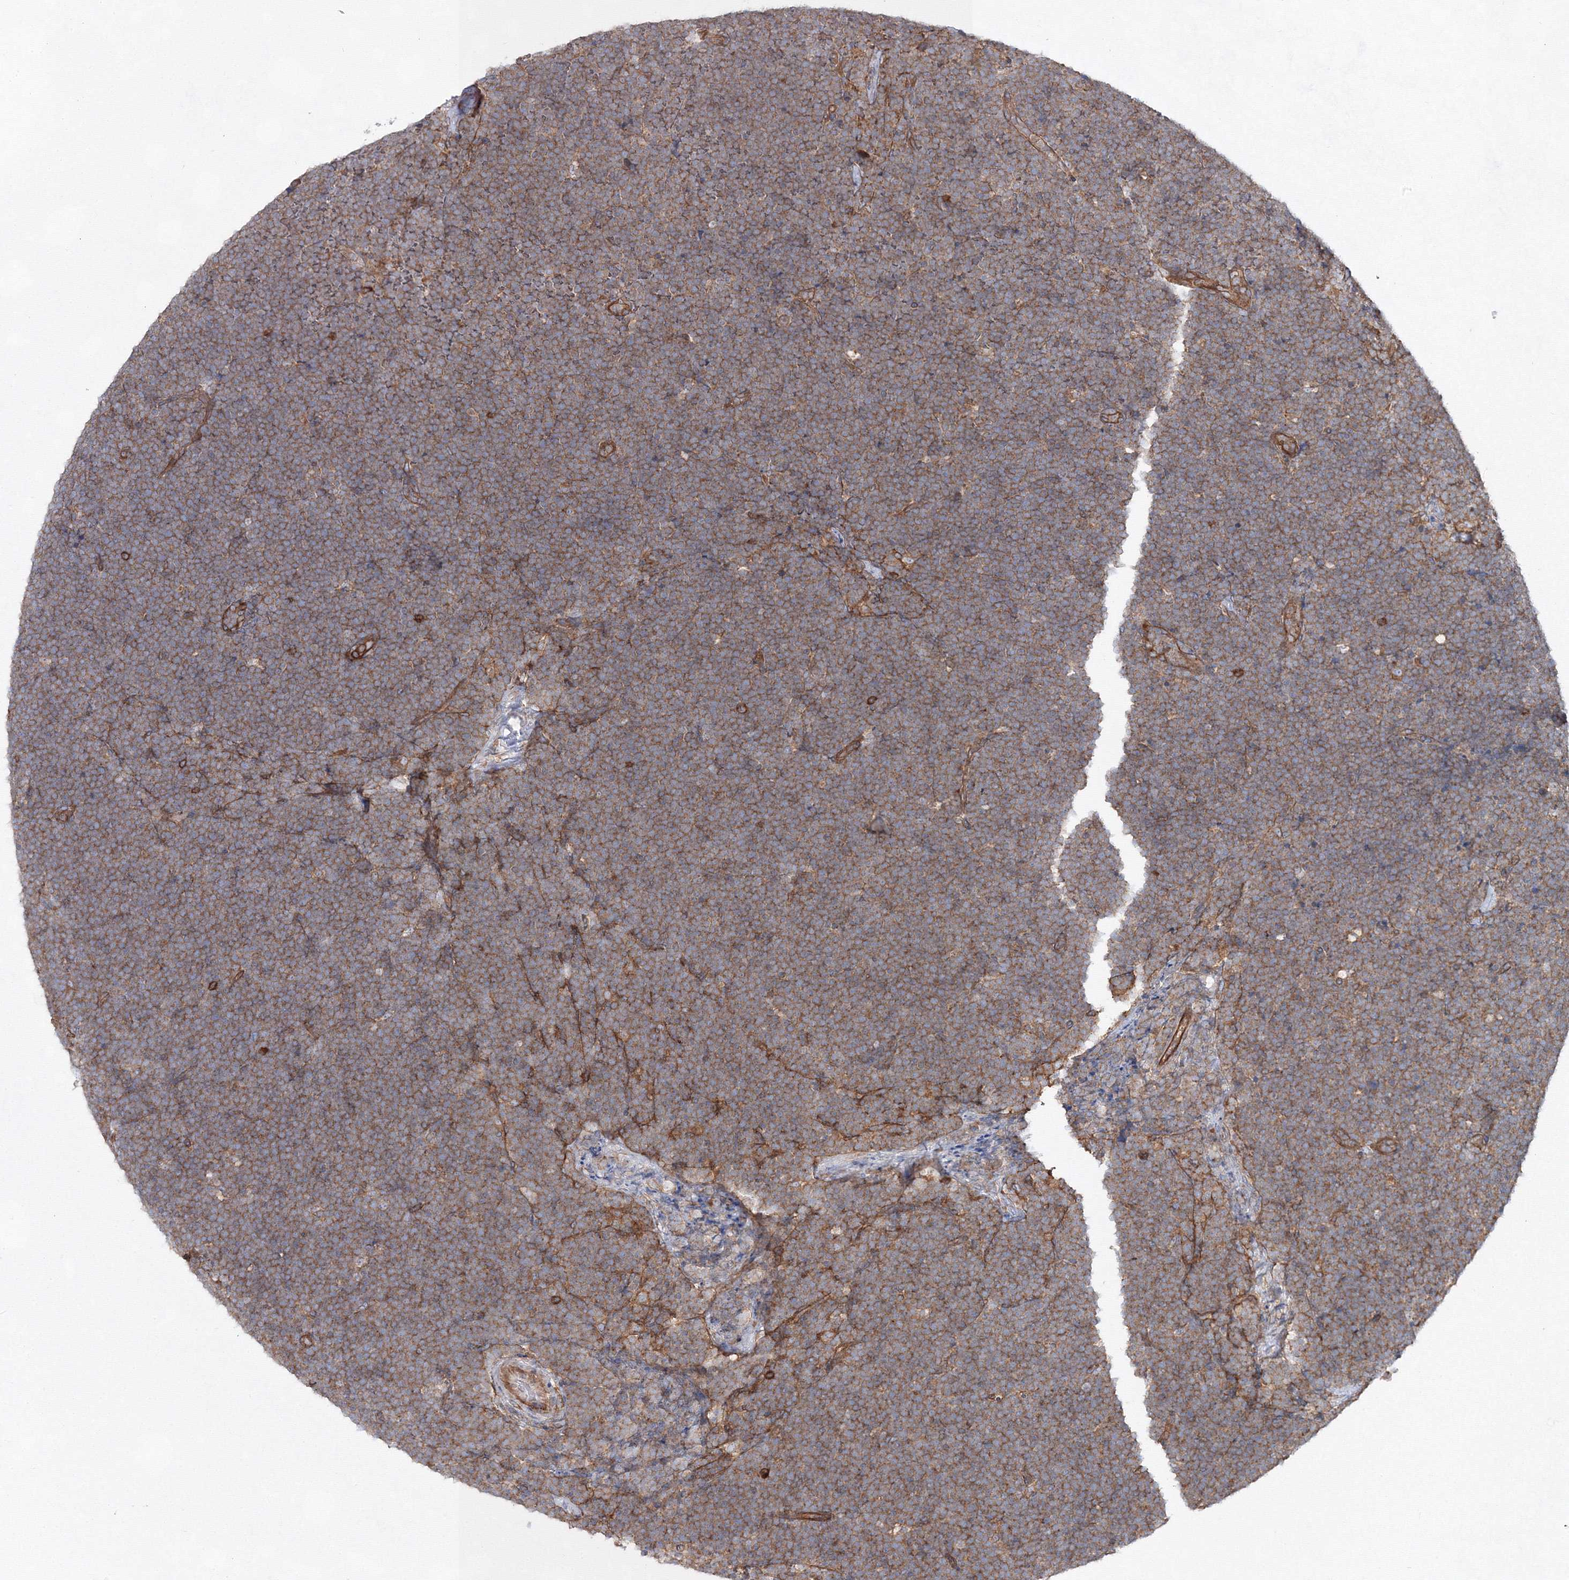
{"staining": {"intensity": "moderate", "quantity": ">75%", "location": "cytoplasmic/membranous"}, "tissue": "lymphoma", "cell_type": "Tumor cells", "image_type": "cancer", "snomed": [{"axis": "morphology", "description": "Malignant lymphoma, non-Hodgkin's type, High grade"}, {"axis": "topography", "description": "Lymph node"}], "caption": "Human lymphoma stained for a protein (brown) exhibits moderate cytoplasmic/membranous positive positivity in approximately >75% of tumor cells.", "gene": "EXOC6", "patient": {"sex": "male", "age": 13}}